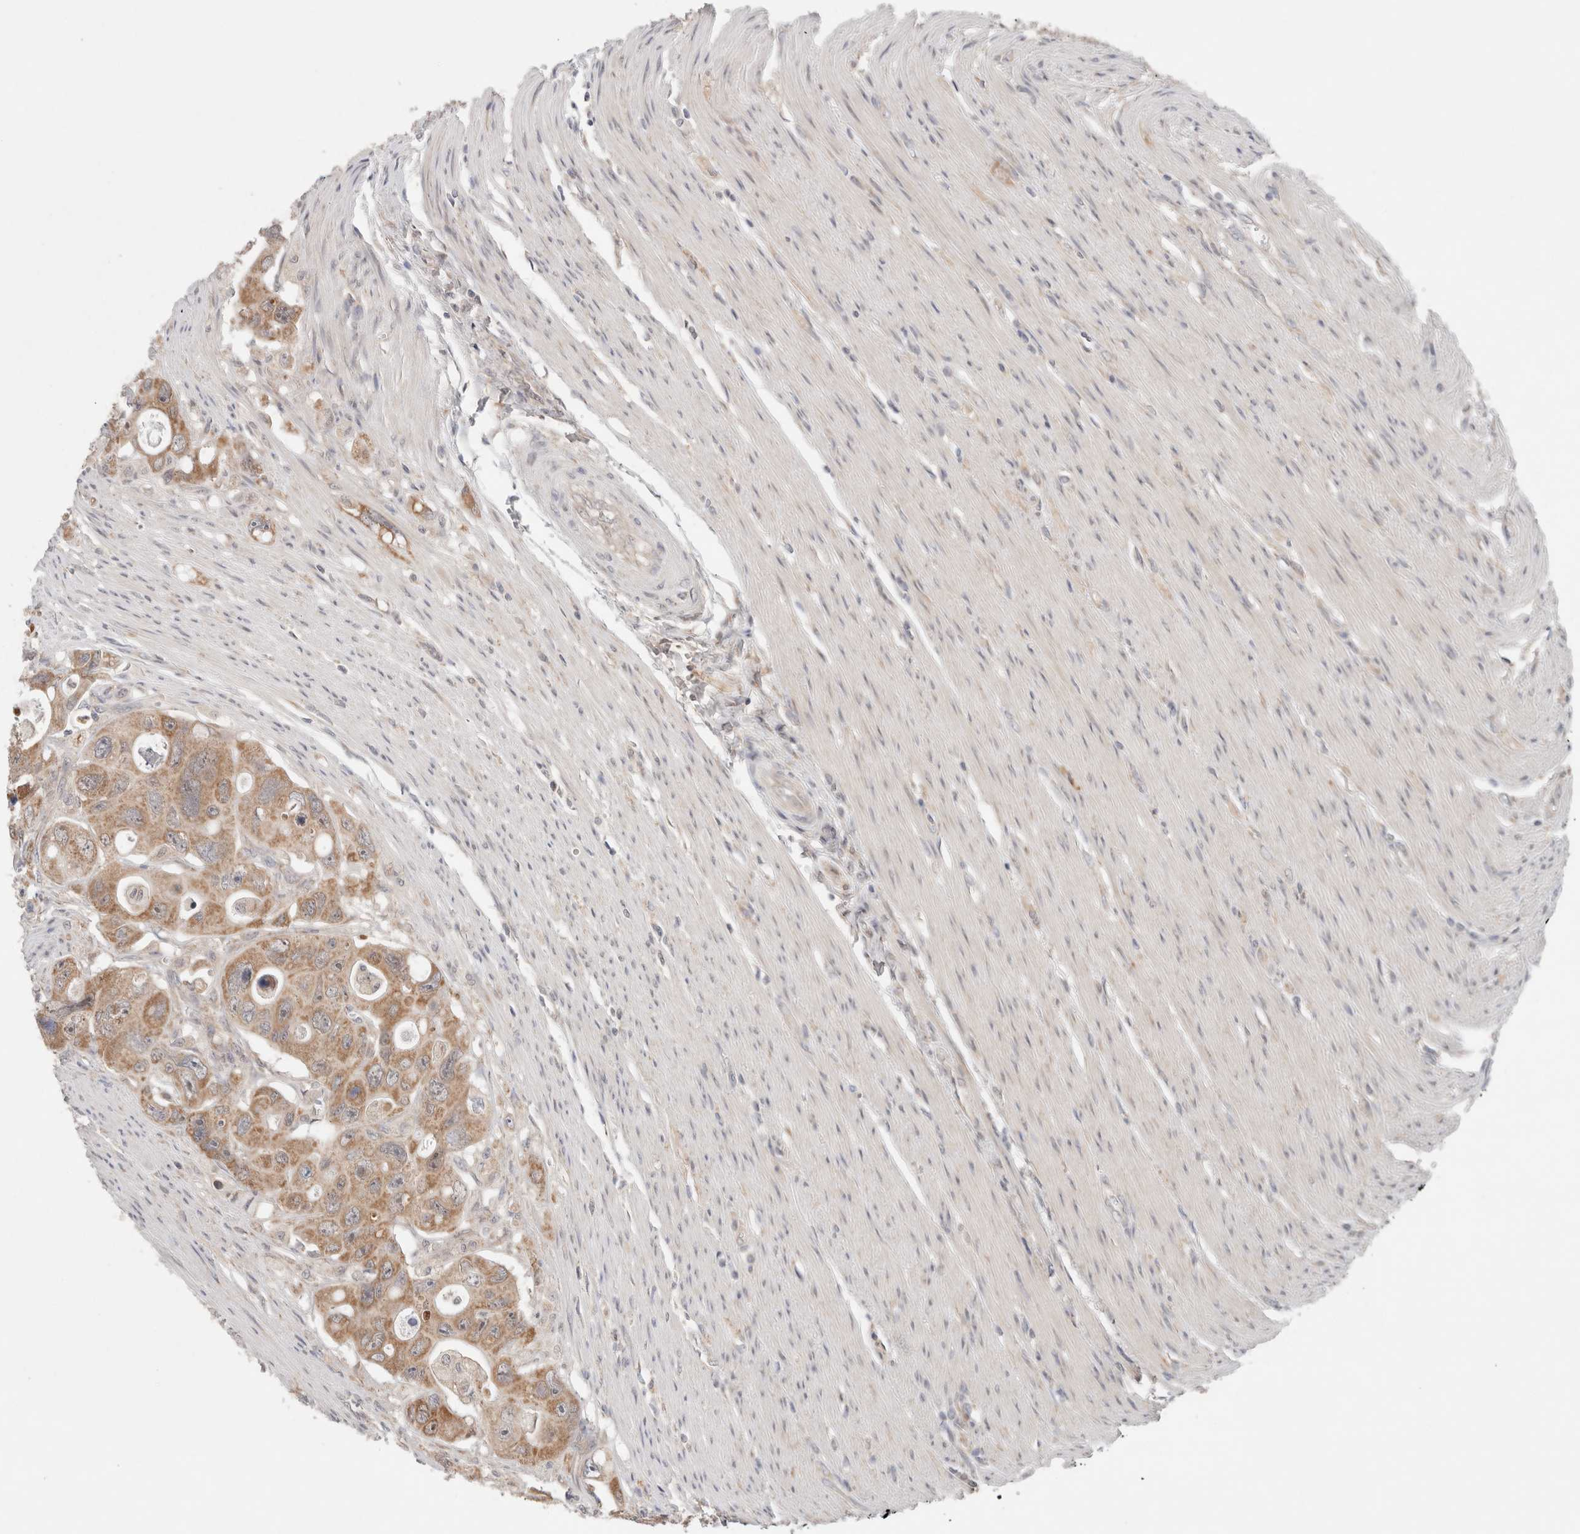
{"staining": {"intensity": "moderate", "quantity": ">75%", "location": "cytoplasmic/membranous"}, "tissue": "colorectal cancer", "cell_type": "Tumor cells", "image_type": "cancer", "snomed": [{"axis": "morphology", "description": "Adenocarcinoma, NOS"}, {"axis": "topography", "description": "Colon"}], "caption": "A photomicrograph of human colorectal cancer (adenocarcinoma) stained for a protein shows moderate cytoplasmic/membranous brown staining in tumor cells. (IHC, brightfield microscopy, high magnification).", "gene": "ERI3", "patient": {"sex": "female", "age": 46}}